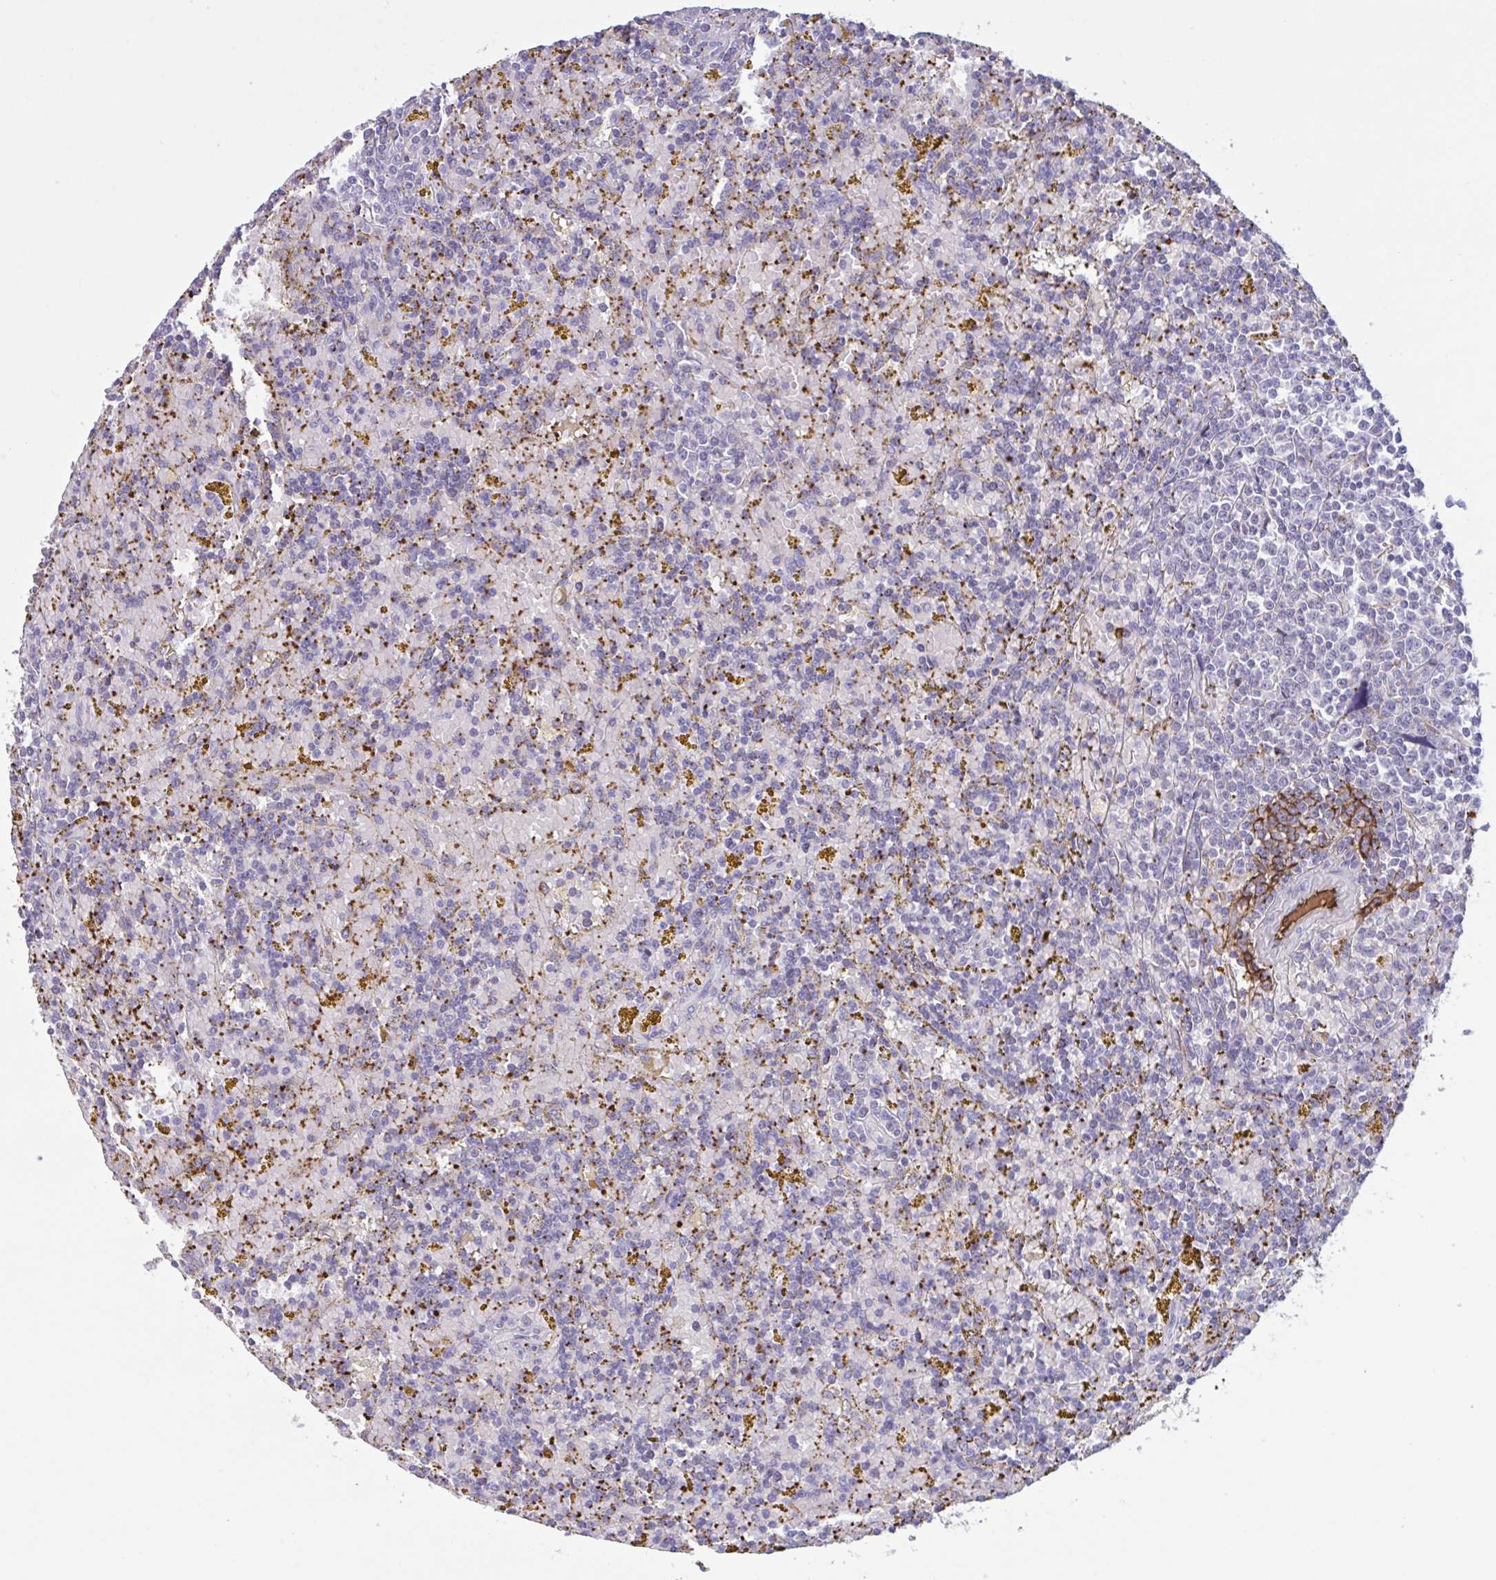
{"staining": {"intensity": "negative", "quantity": "none", "location": "none"}, "tissue": "lymphoma", "cell_type": "Tumor cells", "image_type": "cancer", "snomed": [{"axis": "morphology", "description": "Malignant lymphoma, non-Hodgkin's type, Low grade"}, {"axis": "topography", "description": "Spleen"}, {"axis": "topography", "description": "Lymph node"}], "caption": "This is a image of IHC staining of lymphoma, which shows no positivity in tumor cells.", "gene": "IL1R1", "patient": {"sex": "female", "age": 66}}